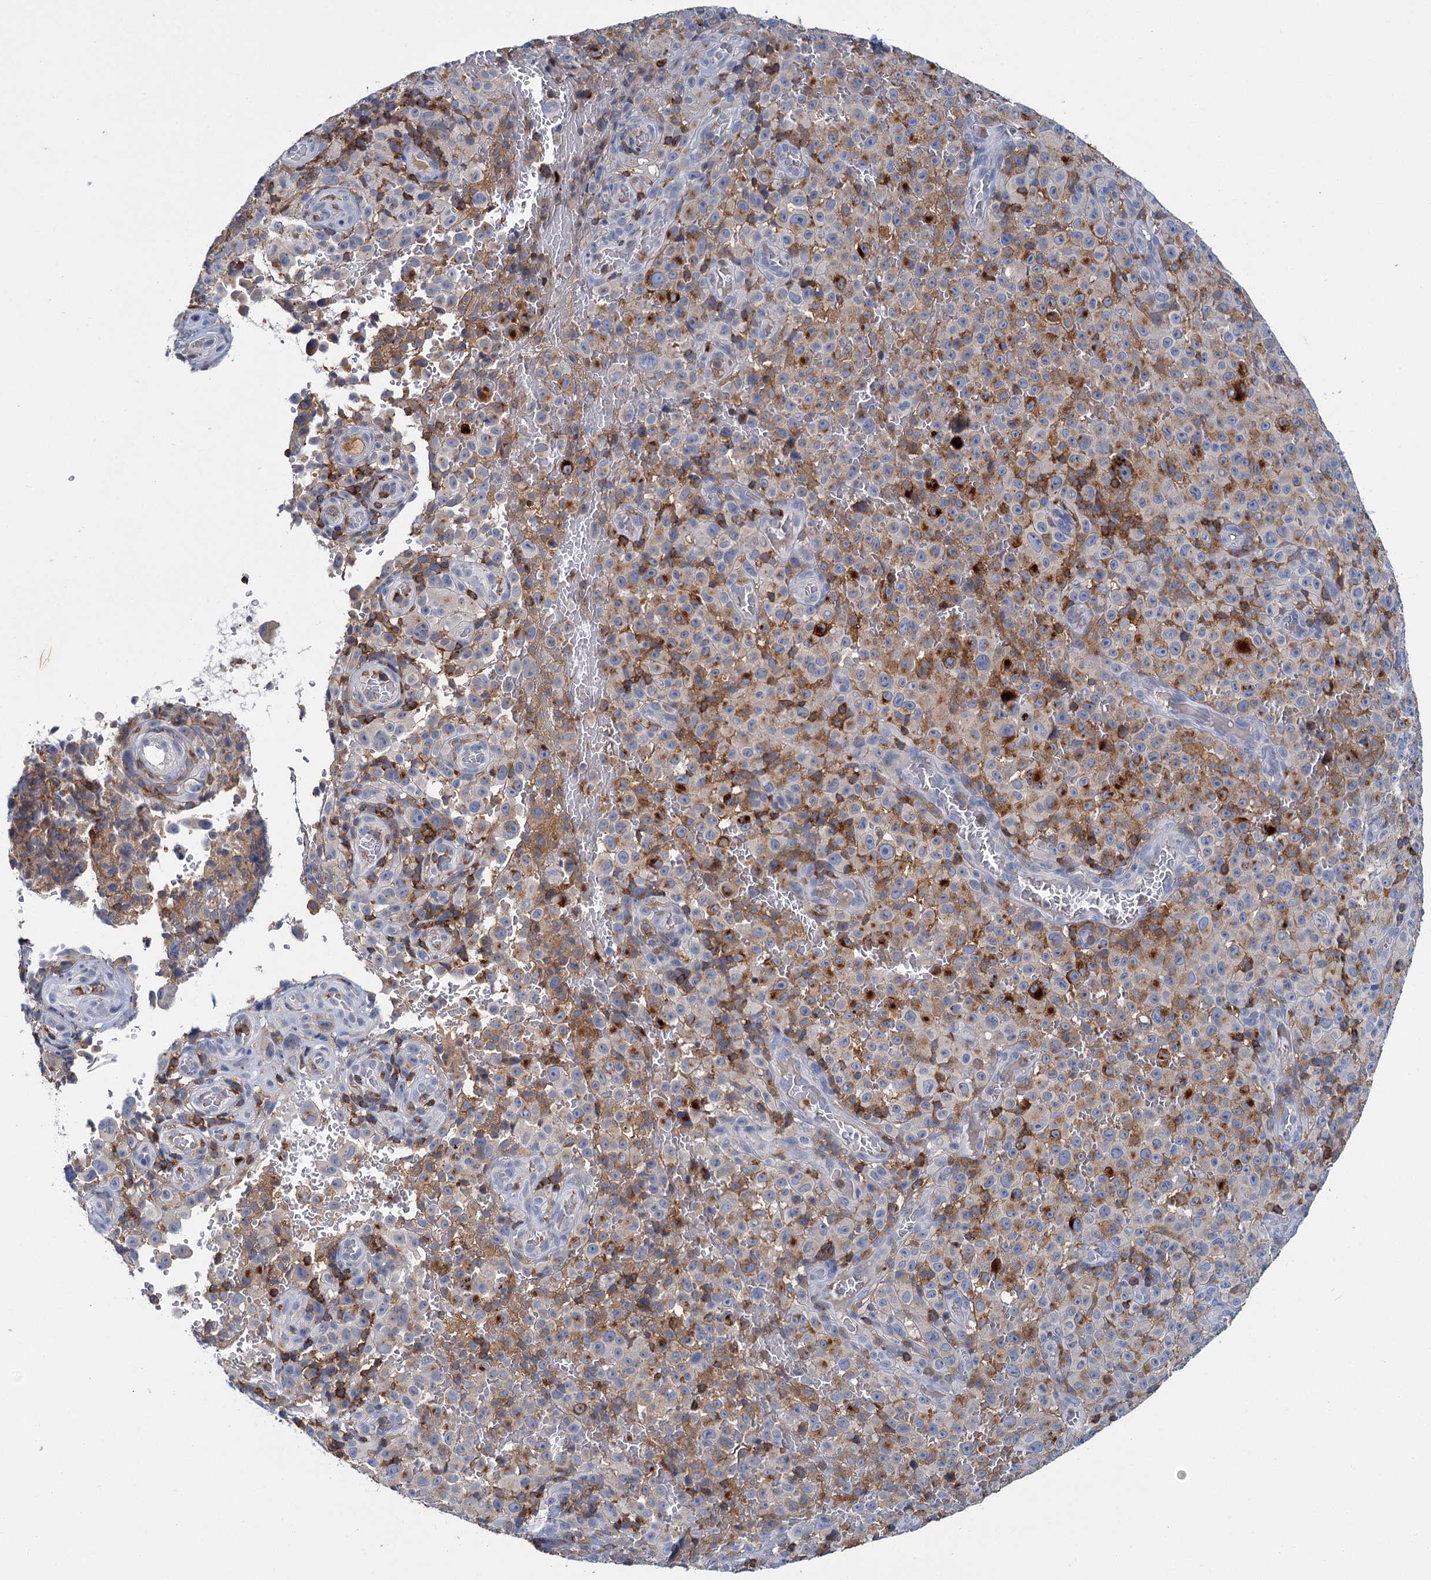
{"staining": {"intensity": "moderate", "quantity": "<25%", "location": "cytoplasmic/membranous"}, "tissue": "melanoma", "cell_type": "Tumor cells", "image_type": "cancer", "snomed": [{"axis": "morphology", "description": "Malignant melanoma, NOS"}, {"axis": "topography", "description": "Skin"}], "caption": "The photomicrograph demonstrates staining of malignant melanoma, revealing moderate cytoplasmic/membranous protein positivity (brown color) within tumor cells.", "gene": "FGFR2", "patient": {"sex": "female", "age": 82}}